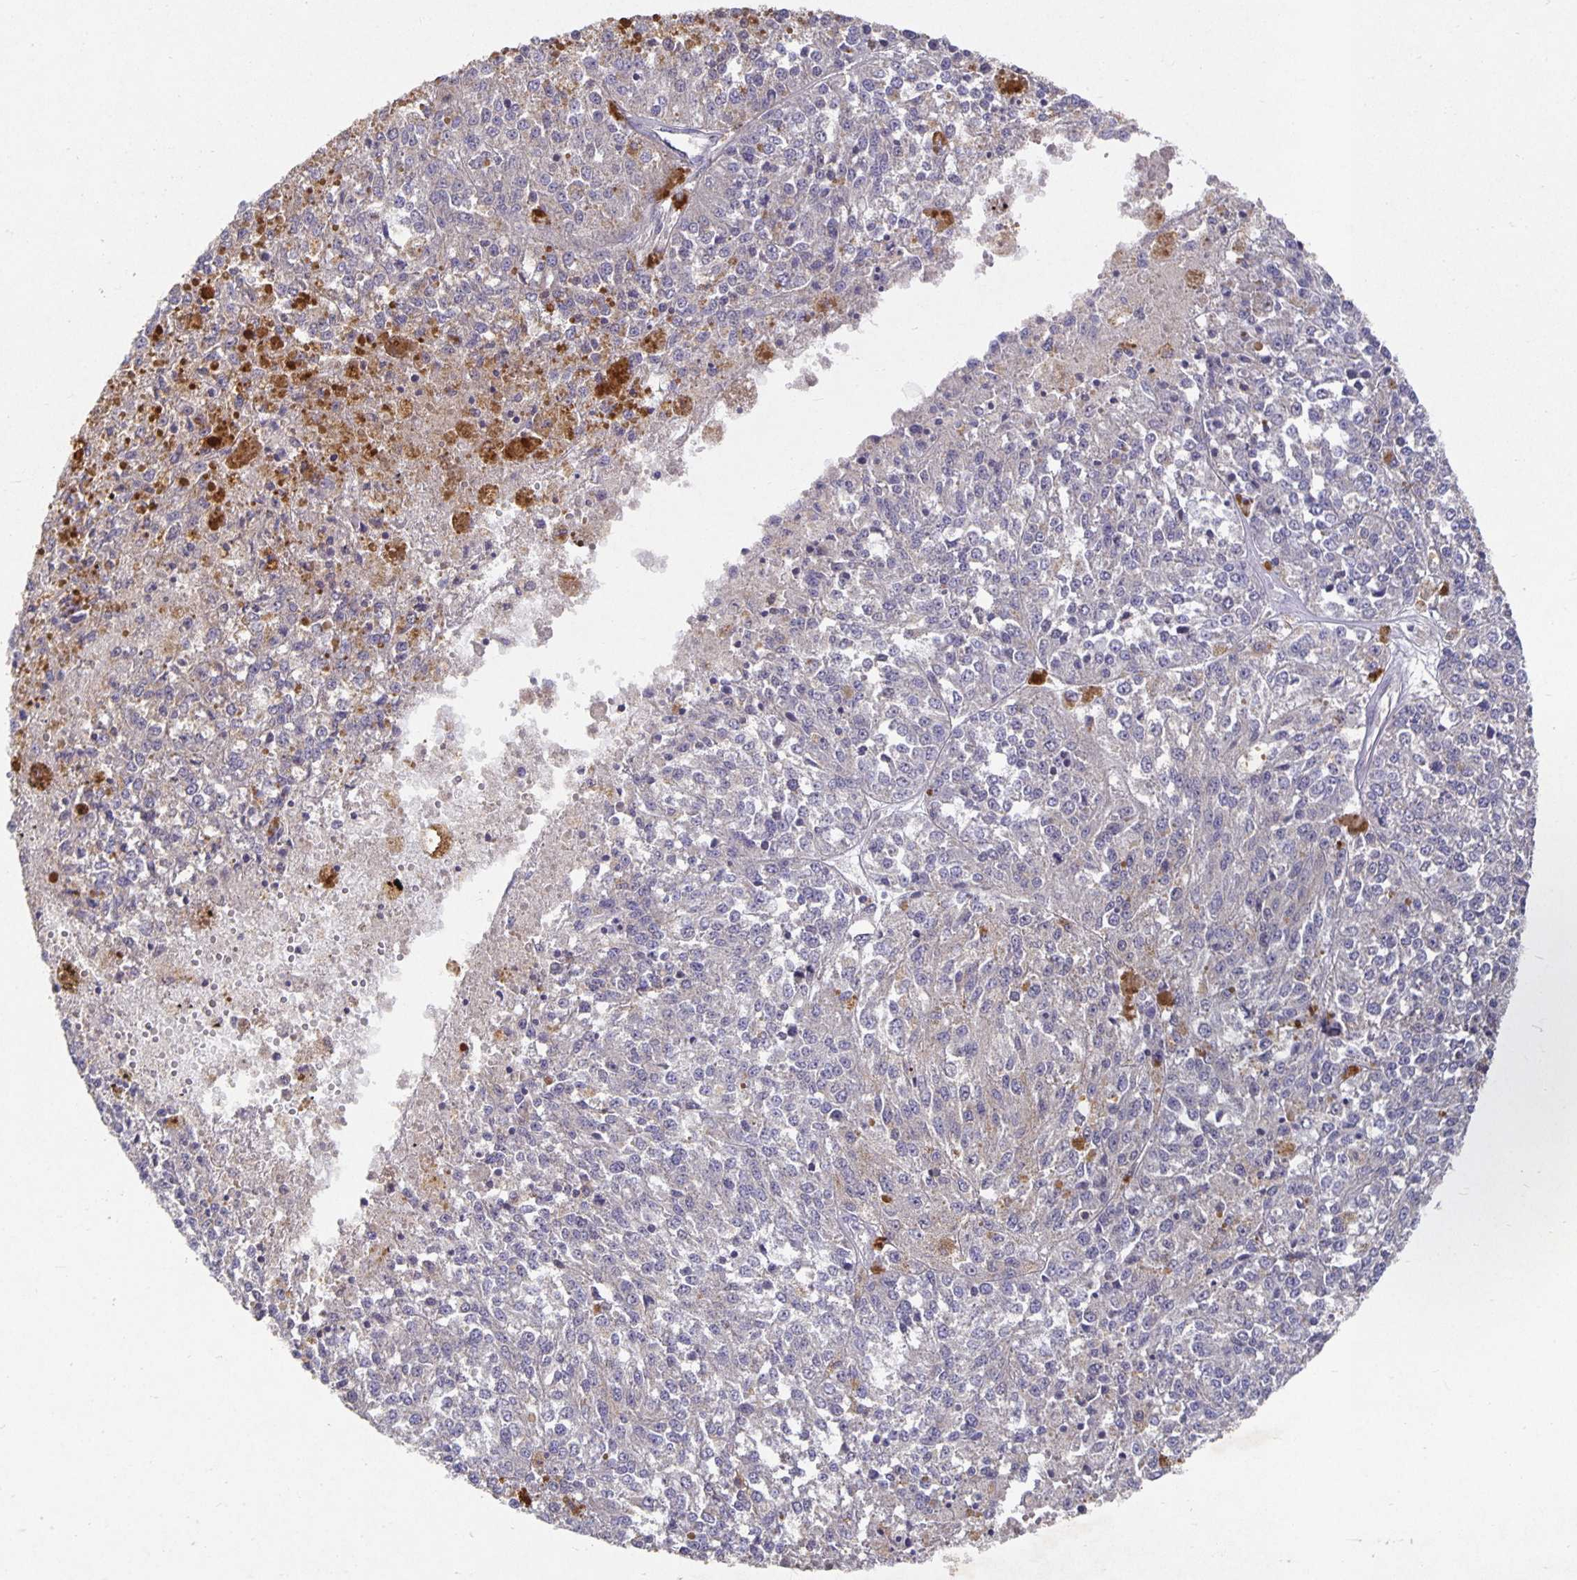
{"staining": {"intensity": "negative", "quantity": "none", "location": "none"}, "tissue": "melanoma", "cell_type": "Tumor cells", "image_type": "cancer", "snomed": [{"axis": "morphology", "description": "Malignant melanoma, Metastatic site"}, {"axis": "topography", "description": "Lymph node"}], "caption": "A photomicrograph of human malignant melanoma (metastatic site) is negative for staining in tumor cells.", "gene": "HEPN1", "patient": {"sex": "female", "age": 64}}